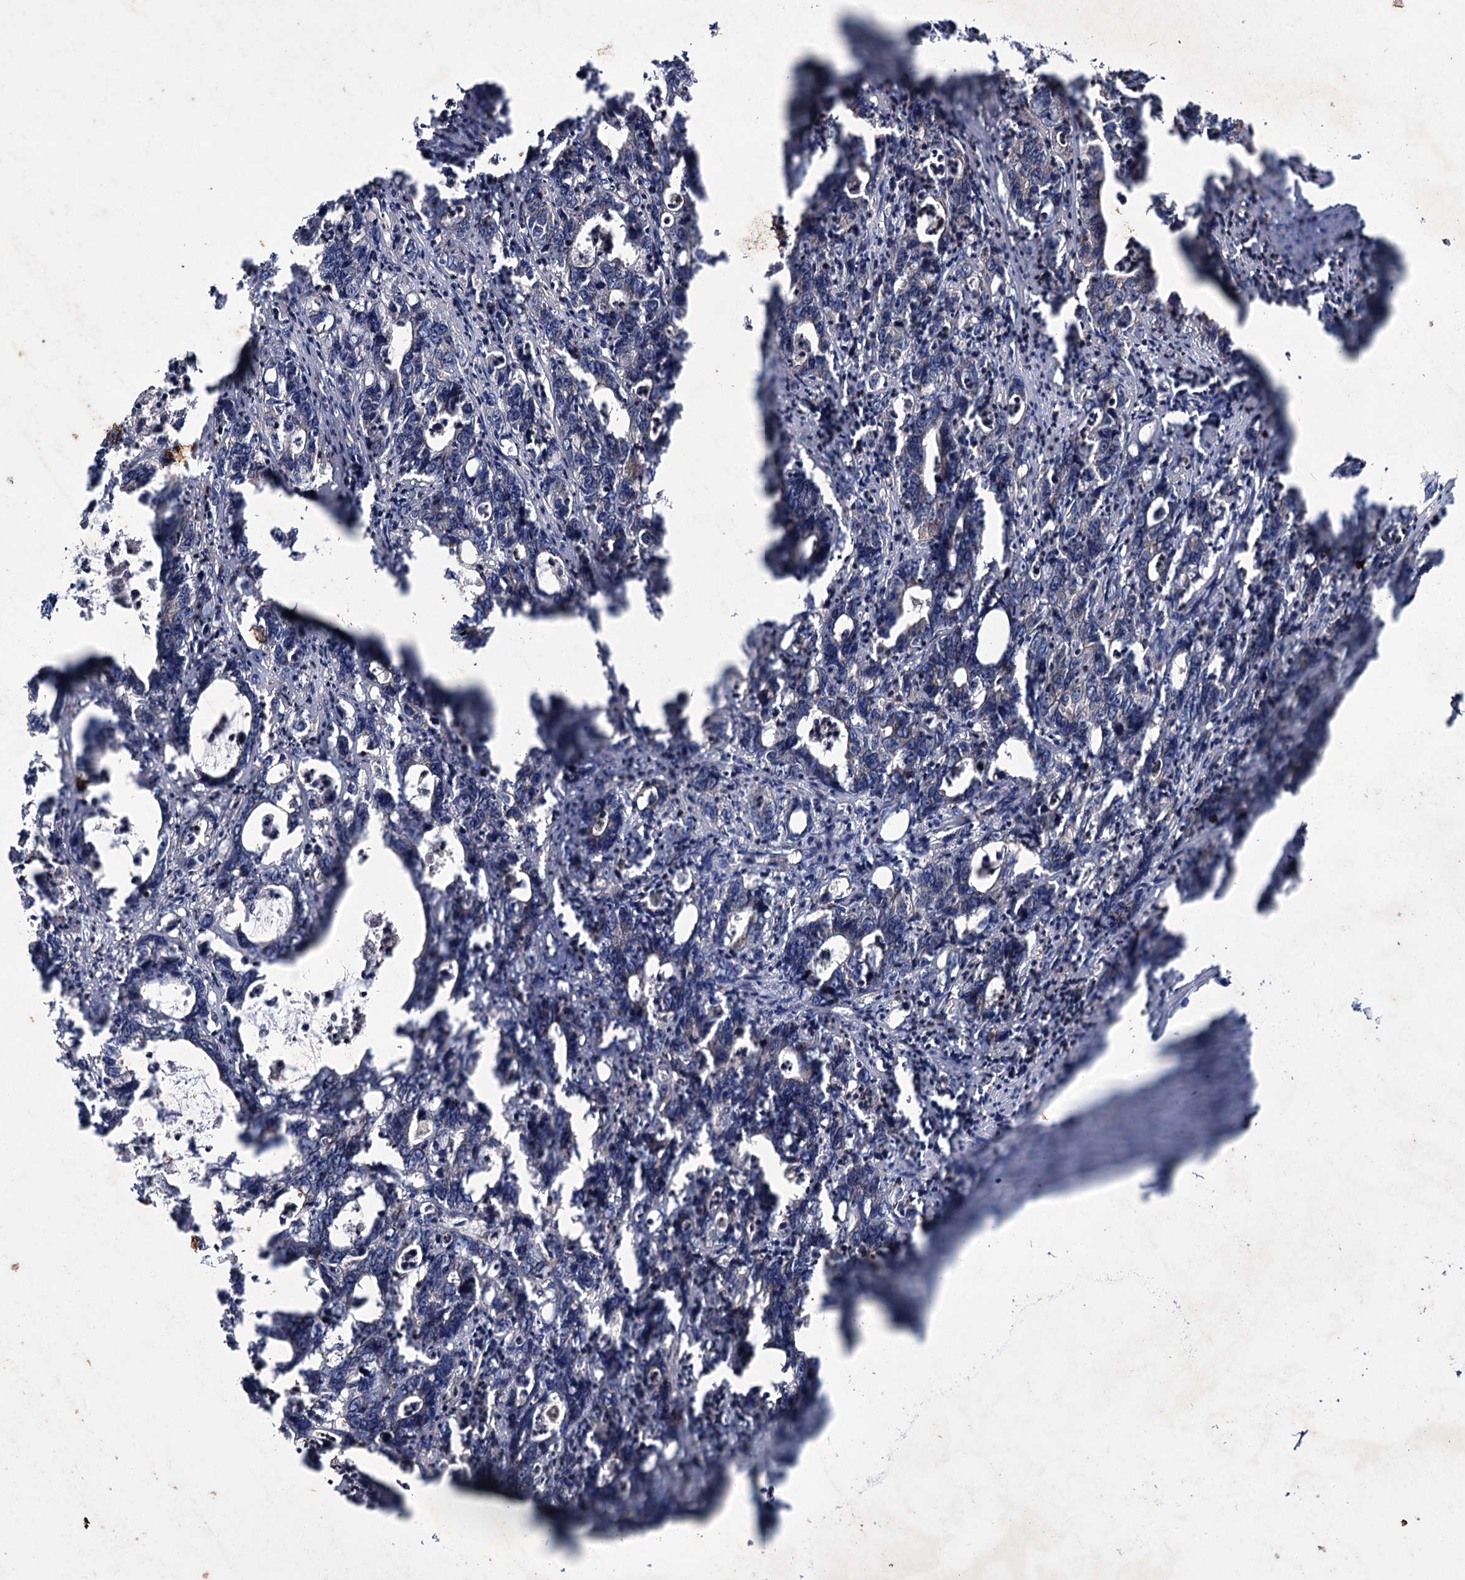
{"staining": {"intensity": "negative", "quantity": "none", "location": "none"}, "tissue": "colorectal cancer", "cell_type": "Tumor cells", "image_type": "cancer", "snomed": [{"axis": "morphology", "description": "Adenocarcinoma, NOS"}, {"axis": "topography", "description": "Colon"}], "caption": "Human colorectal adenocarcinoma stained for a protein using IHC displays no positivity in tumor cells.", "gene": "PTPN3", "patient": {"sex": "female", "age": 75}}